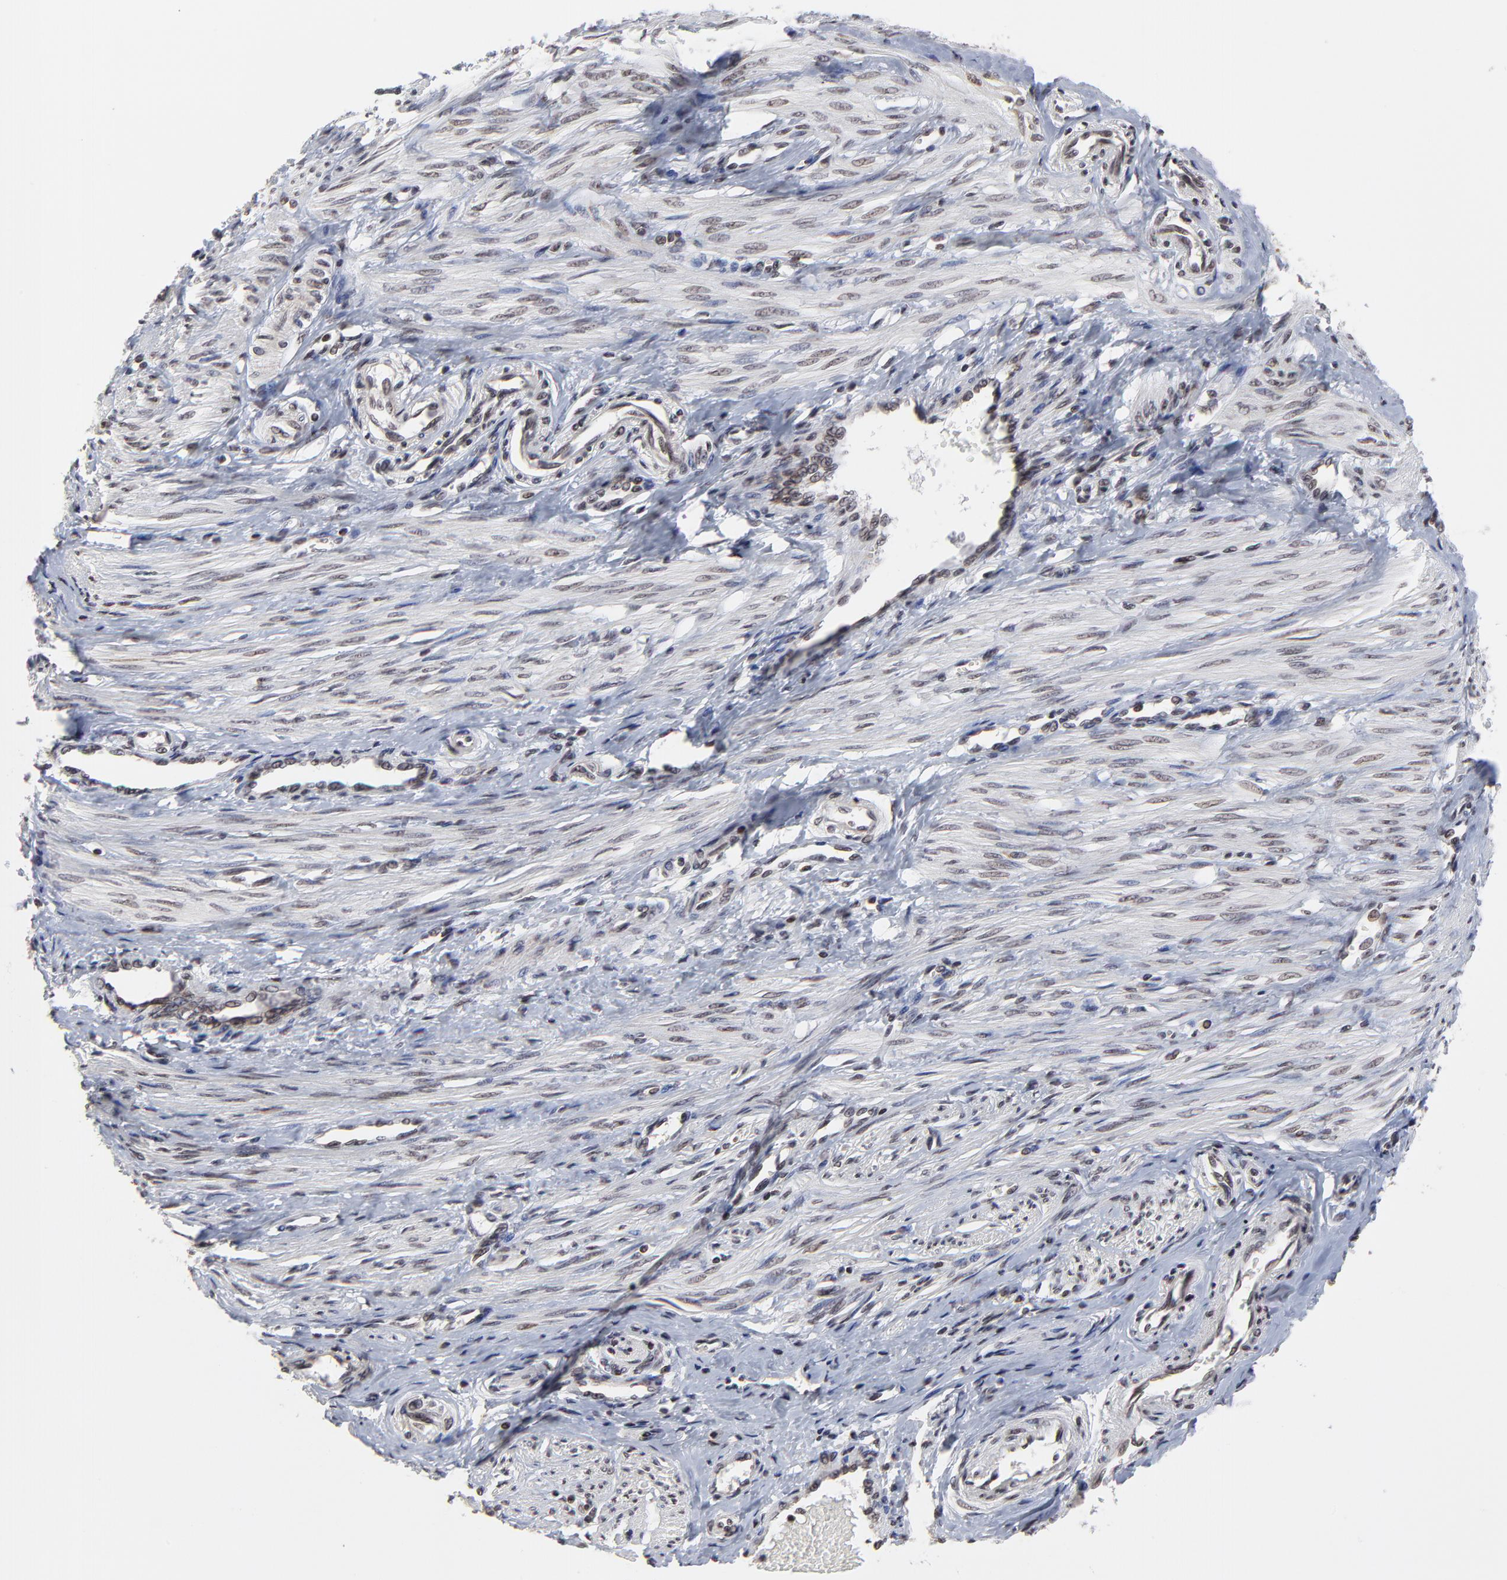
{"staining": {"intensity": "moderate", "quantity": ">75%", "location": "nuclear"}, "tissue": "smooth muscle", "cell_type": "Smooth muscle cells", "image_type": "normal", "snomed": [{"axis": "morphology", "description": "Normal tissue, NOS"}, {"axis": "topography", "description": "Smooth muscle"}, {"axis": "topography", "description": "Uterus"}], "caption": "Protein staining by immunohistochemistry reveals moderate nuclear staining in about >75% of smooth muscle cells in unremarkable smooth muscle. (Stains: DAB in brown, nuclei in blue, Microscopy: brightfield microscopy at high magnification).", "gene": "ZNF777", "patient": {"sex": "female", "age": 39}}